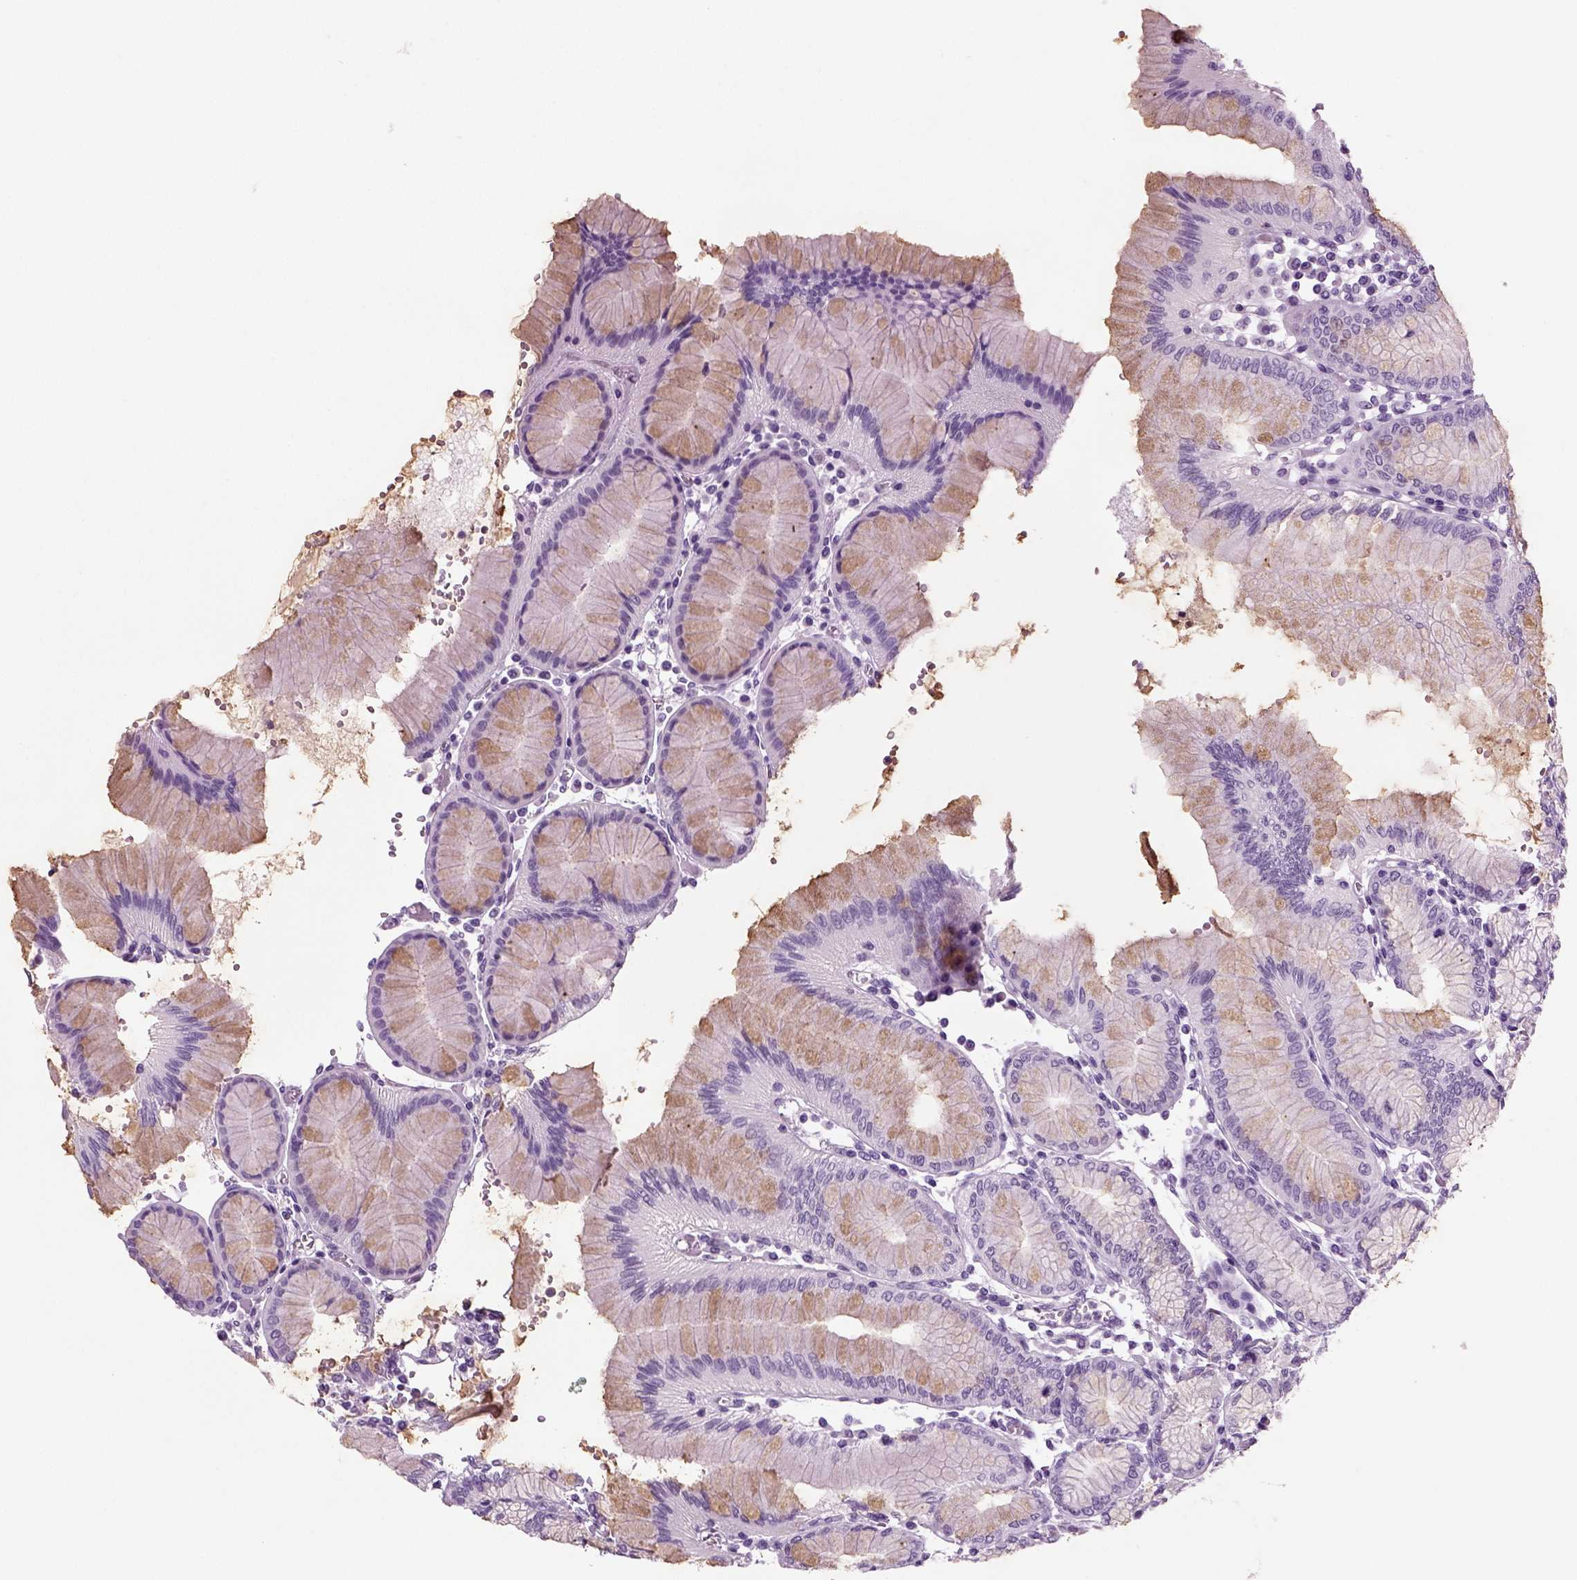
{"staining": {"intensity": "moderate", "quantity": "<25%", "location": "cytoplasmic/membranous"}, "tissue": "stomach", "cell_type": "Glandular cells", "image_type": "normal", "snomed": [{"axis": "morphology", "description": "Normal tissue, NOS"}, {"axis": "topography", "description": "Skeletal muscle"}, {"axis": "topography", "description": "Stomach"}], "caption": "A high-resolution histopathology image shows immunohistochemistry (IHC) staining of normal stomach, which displays moderate cytoplasmic/membranous staining in approximately <25% of glandular cells.", "gene": "CRABP1", "patient": {"sex": "female", "age": 57}}